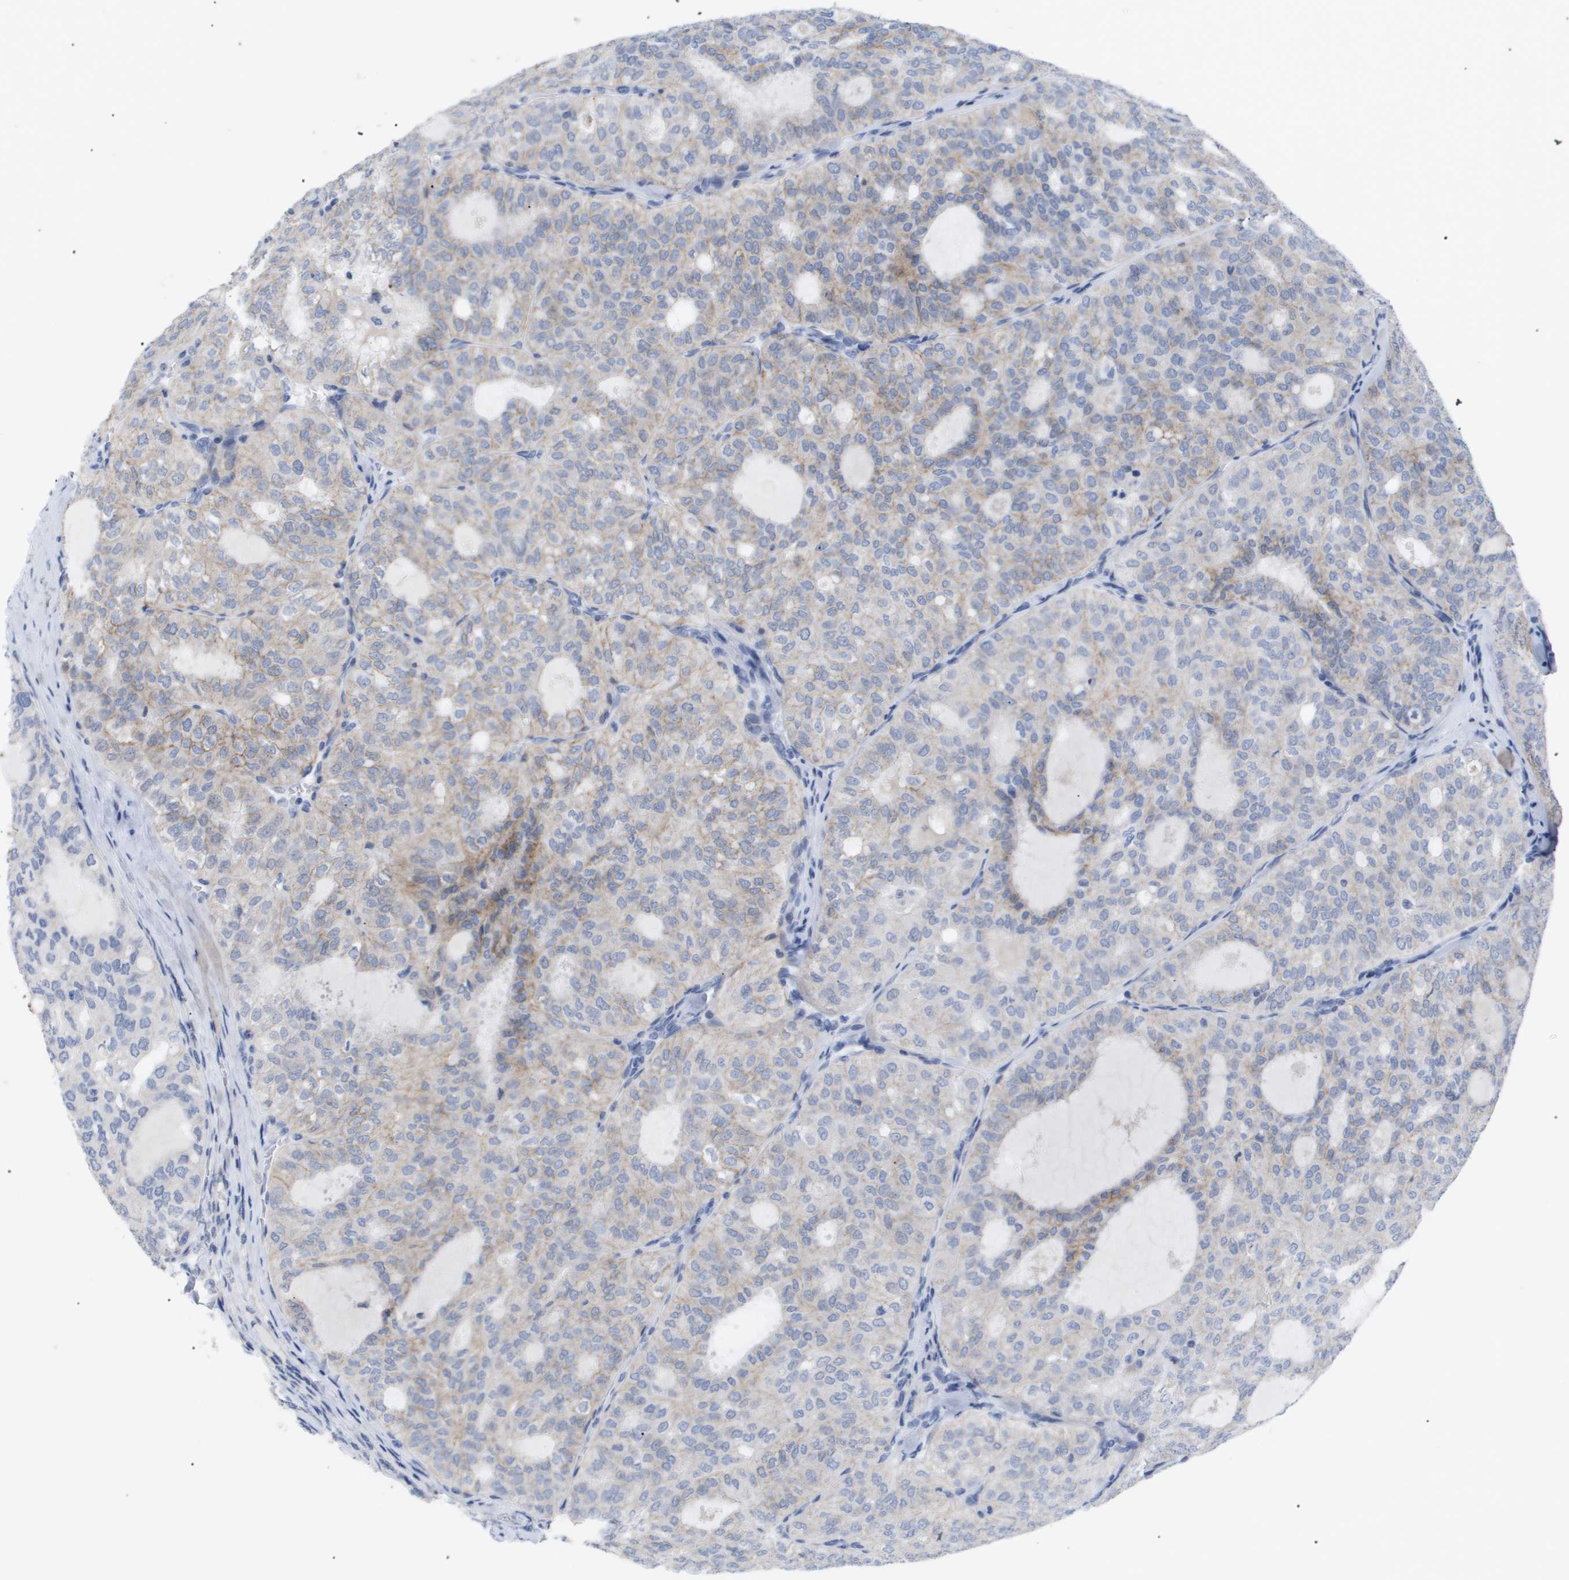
{"staining": {"intensity": "weak", "quantity": "25%-75%", "location": "cytoplasmic/membranous"}, "tissue": "thyroid cancer", "cell_type": "Tumor cells", "image_type": "cancer", "snomed": [{"axis": "morphology", "description": "Follicular adenoma carcinoma, NOS"}, {"axis": "topography", "description": "Thyroid gland"}], "caption": "Follicular adenoma carcinoma (thyroid) stained with a protein marker exhibits weak staining in tumor cells.", "gene": "CAV3", "patient": {"sex": "male", "age": 75}}